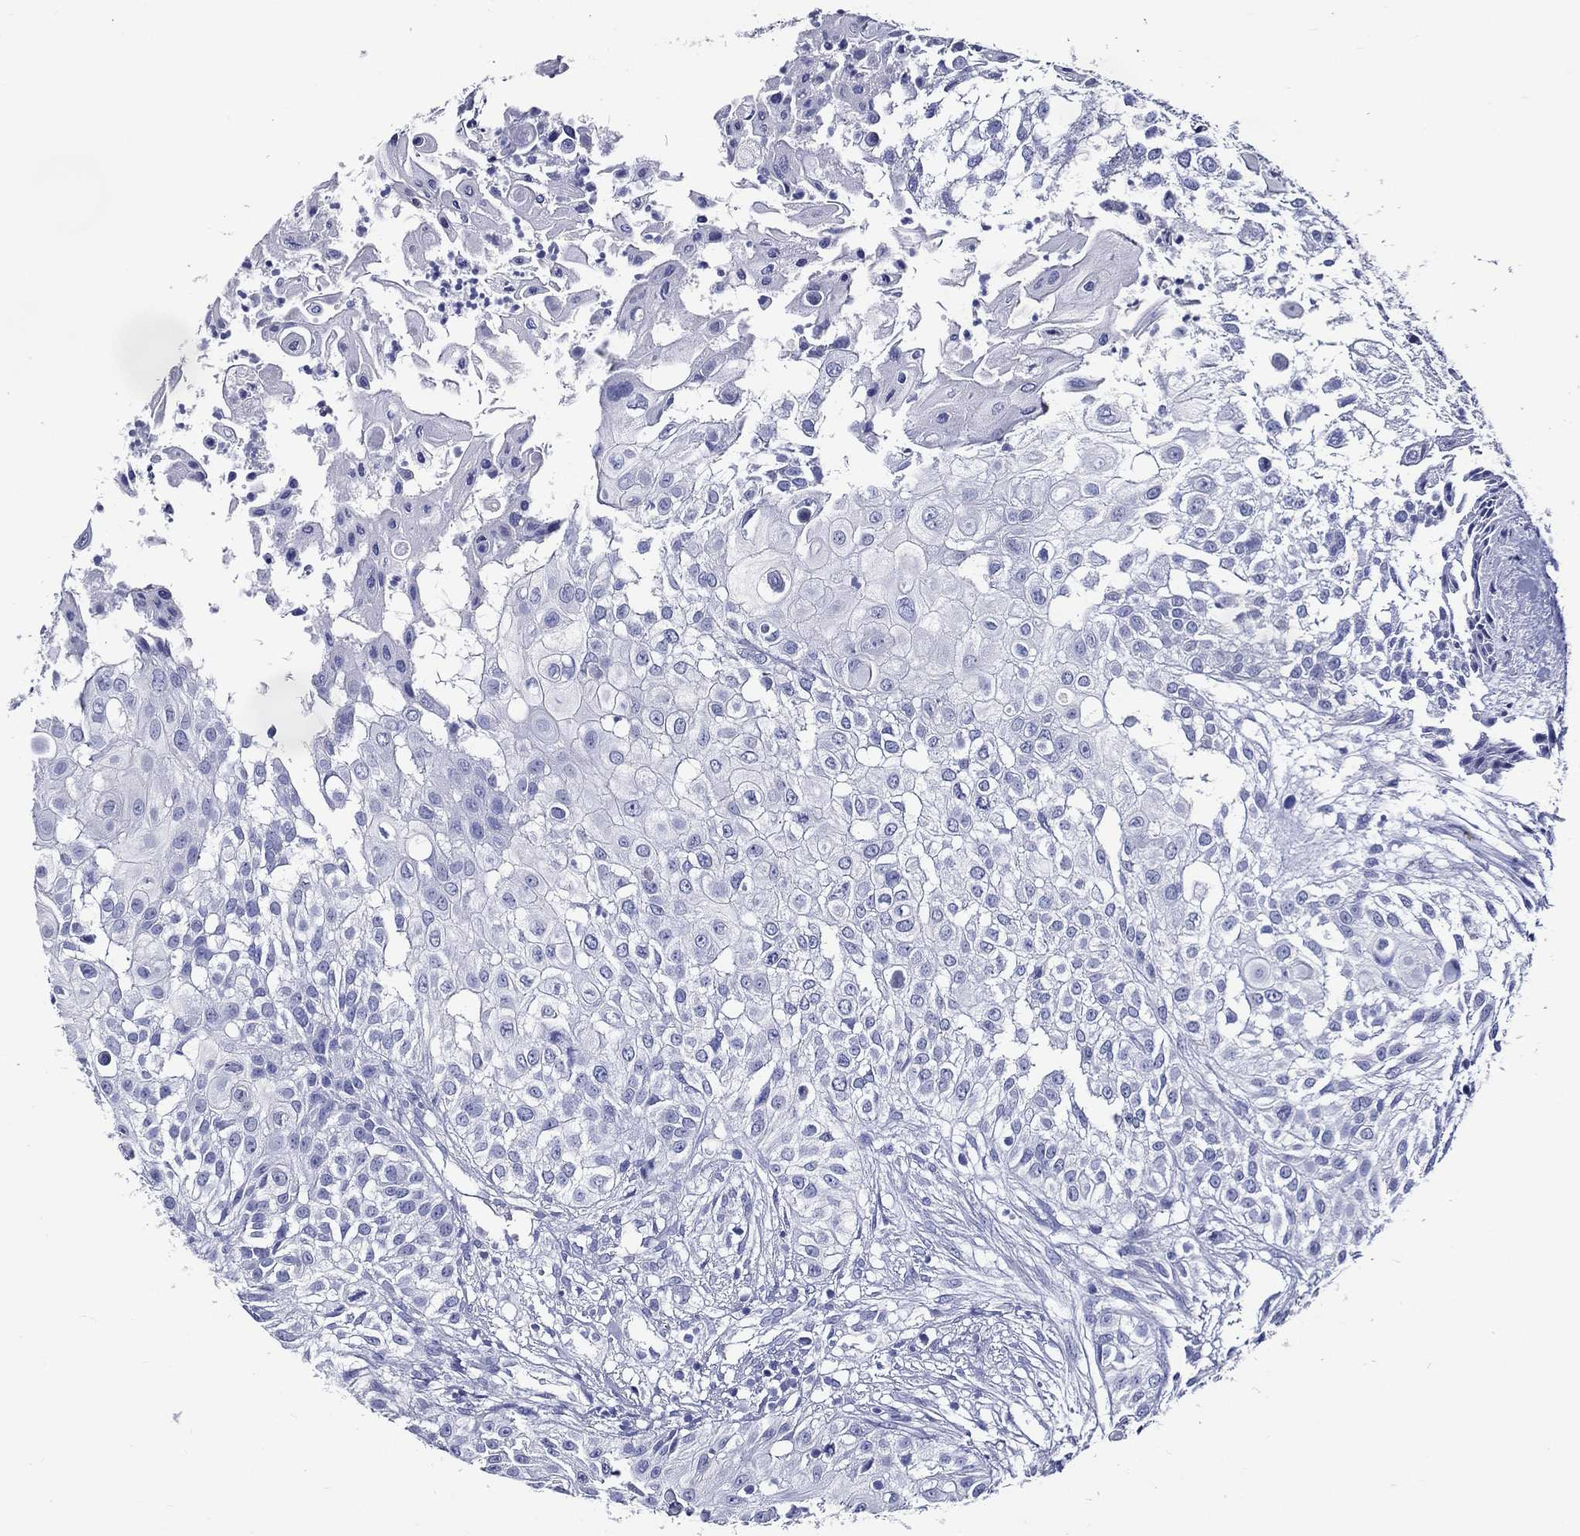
{"staining": {"intensity": "negative", "quantity": "none", "location": "none"}, "tissue": "urothelial cancer", "cell_type": "Tumor cells", "image_type": "cancer", "snomed": [{"axis": "morphology", "description": "Urothelial carcinoma, High grade"}, {"axis": "topography", "description": "Urinary bladder"}], "caption": "This is an IHC photomicrograph of high-grade urothelial carcinoma. There is no expression in tumor cells.", "gene": "ACE2", "patient": {"sex": "female", "age": 79}}